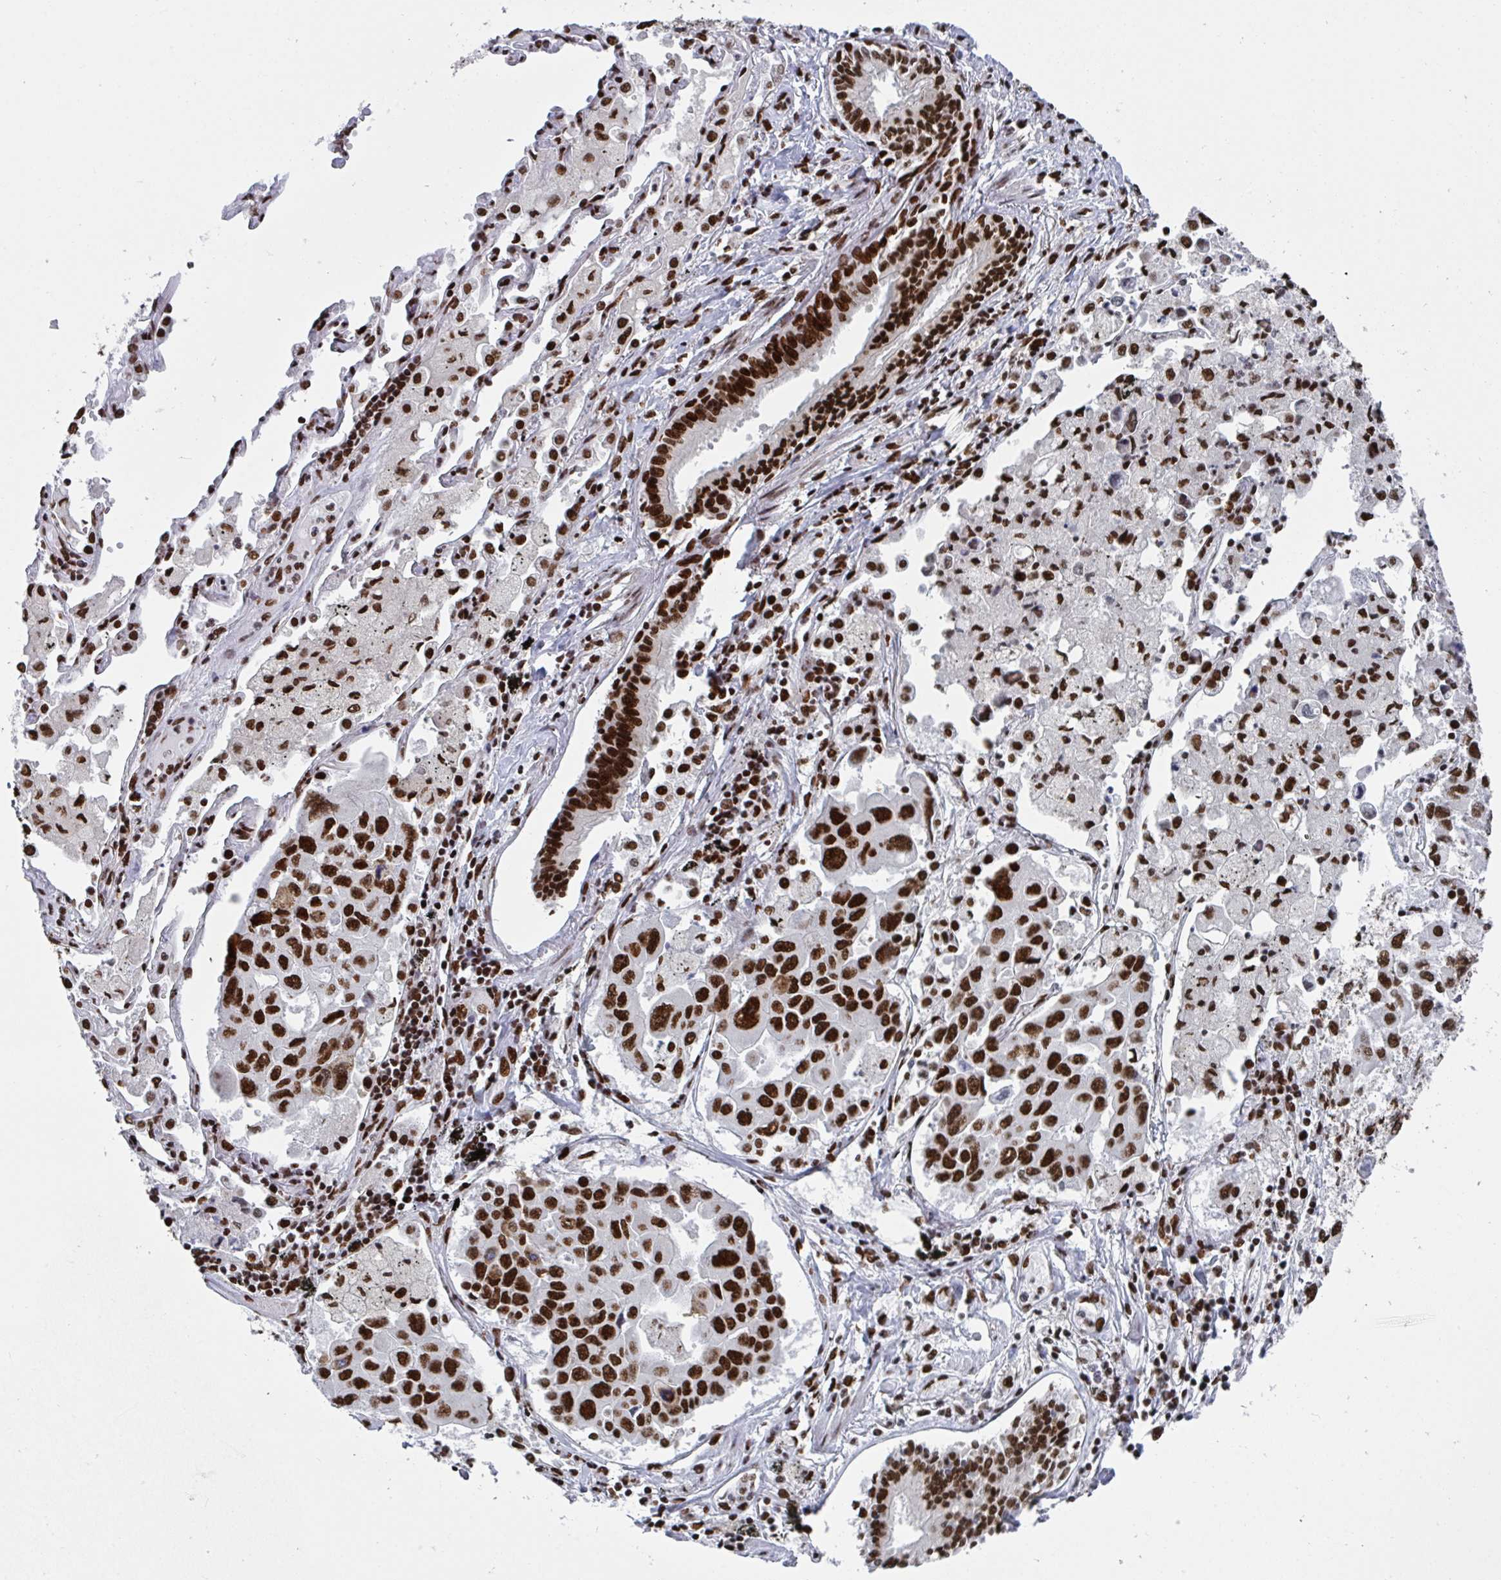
{"staining": {"intensity": "strong", "quantity": ">75%", "location": "nuclear"}, "tissue": "lung cancer", "cell_type": "Tumor cells", "image_type": "cancer", "snomed": [{"axis": "morphology", "description": "Adenocarcinoma, NOS"}, {"axis": "topography", "description": "Lung"}], "caption": "Tumor cells demonstrate strong nuclear staining in about >75% of cells in lung adenocarcinoma.", "gene": "ZNF607", "patient": {"sex": "male", "age": 64}}